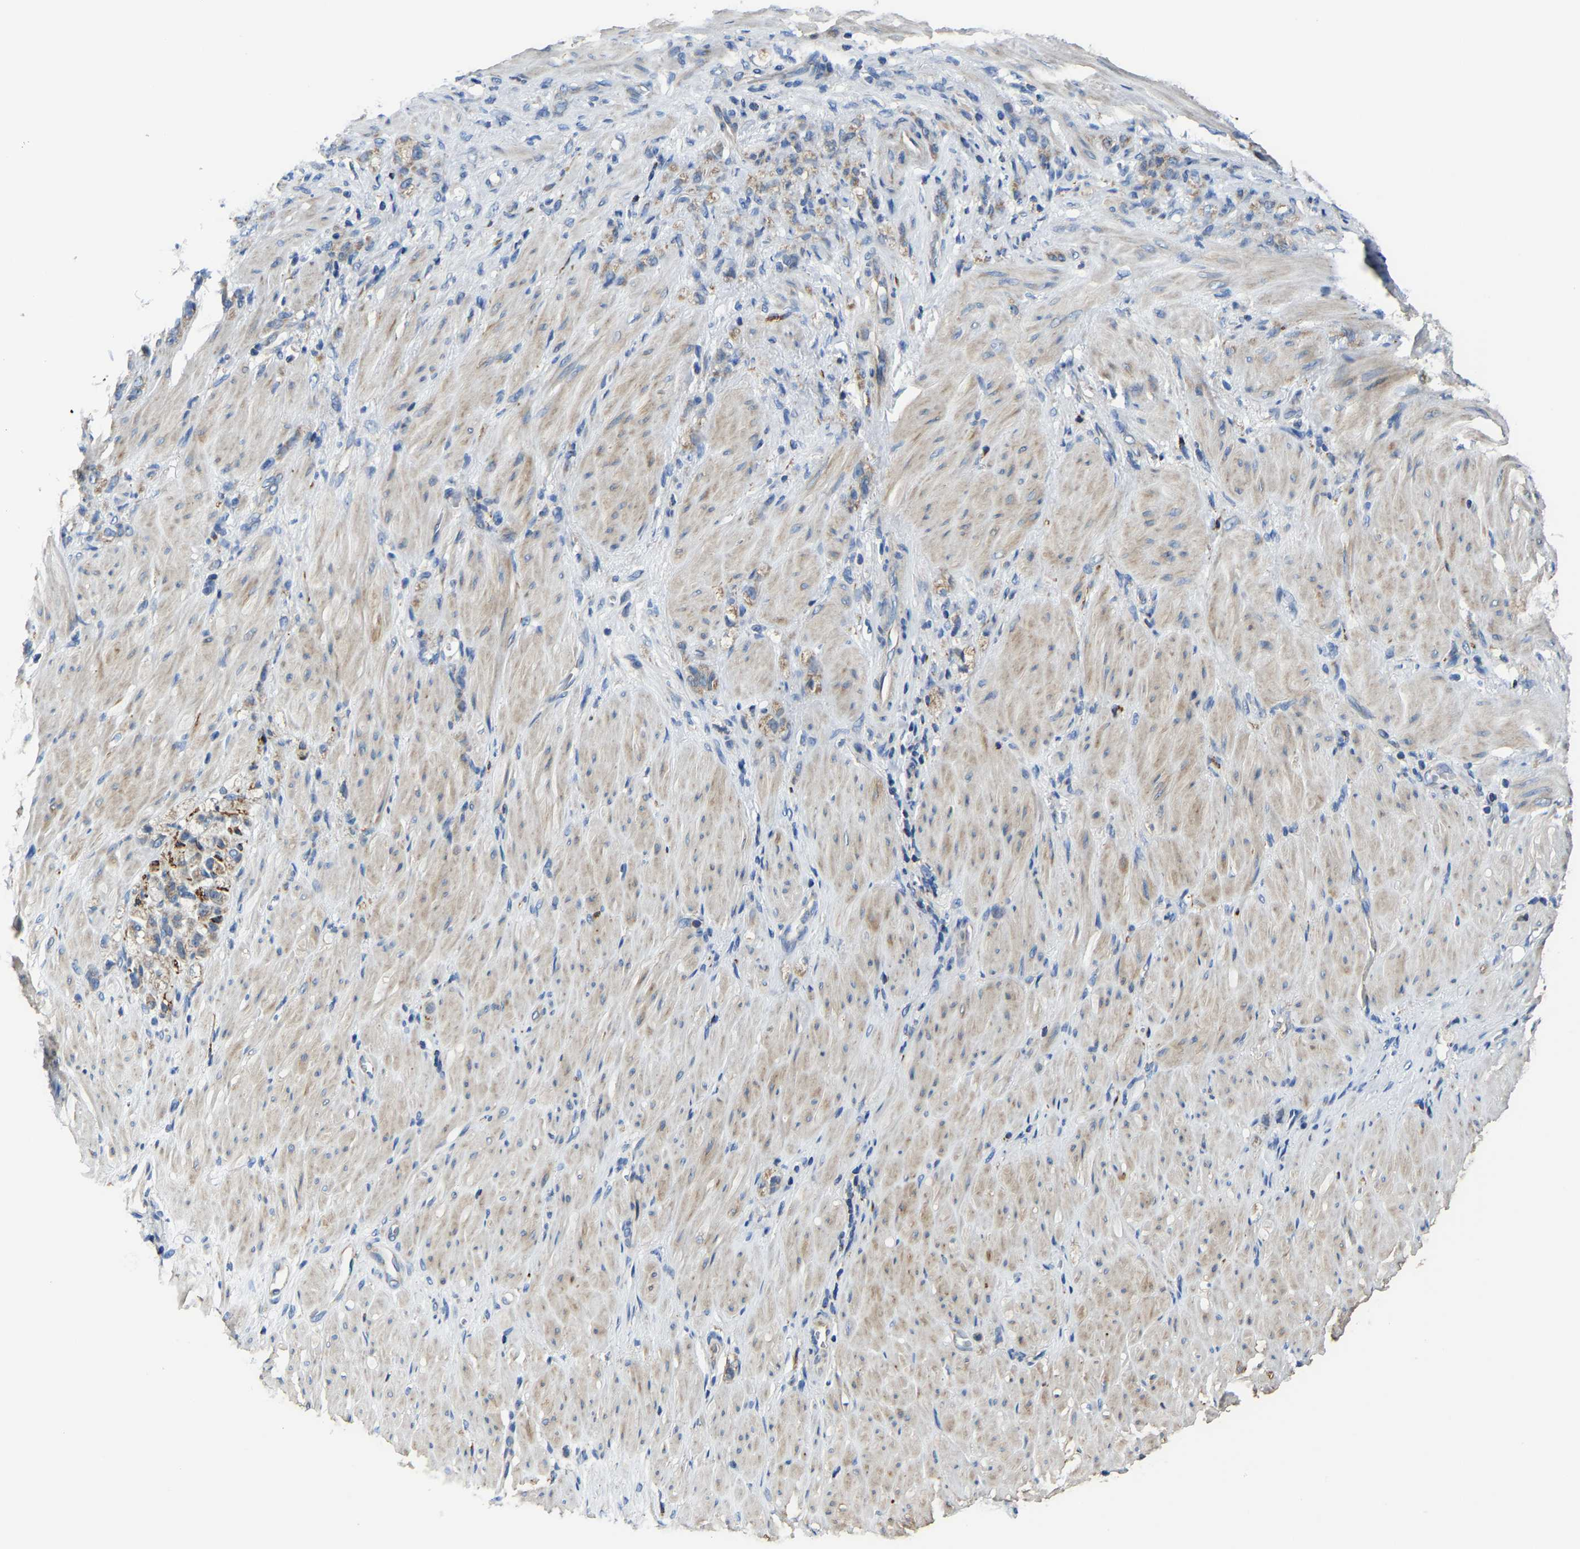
{"staining": {"intensity": "moderate", "quantity": ">75%", "location": "cytoplasmic/membranous"}, "tissue": "stomach cancer", "cell_type": "Tumor cells", "image_type": "cancer", "snomed": [{"axis": "morphology", "description": "Normal tissue, NOS"}, {"axis": "morphology", "description": "Adenocarcinoma, NOS"}, {"axis": "topography", "description": "Stomach"}], "caption": "There is medium levels of moderate cytoplasmic/membranous staining in tumor cells of stomach cancer, as demonstrated by immunohistochemical staining (brown color).", "gene": "AGK", "patient": {"sex": "male", "age": 82}}